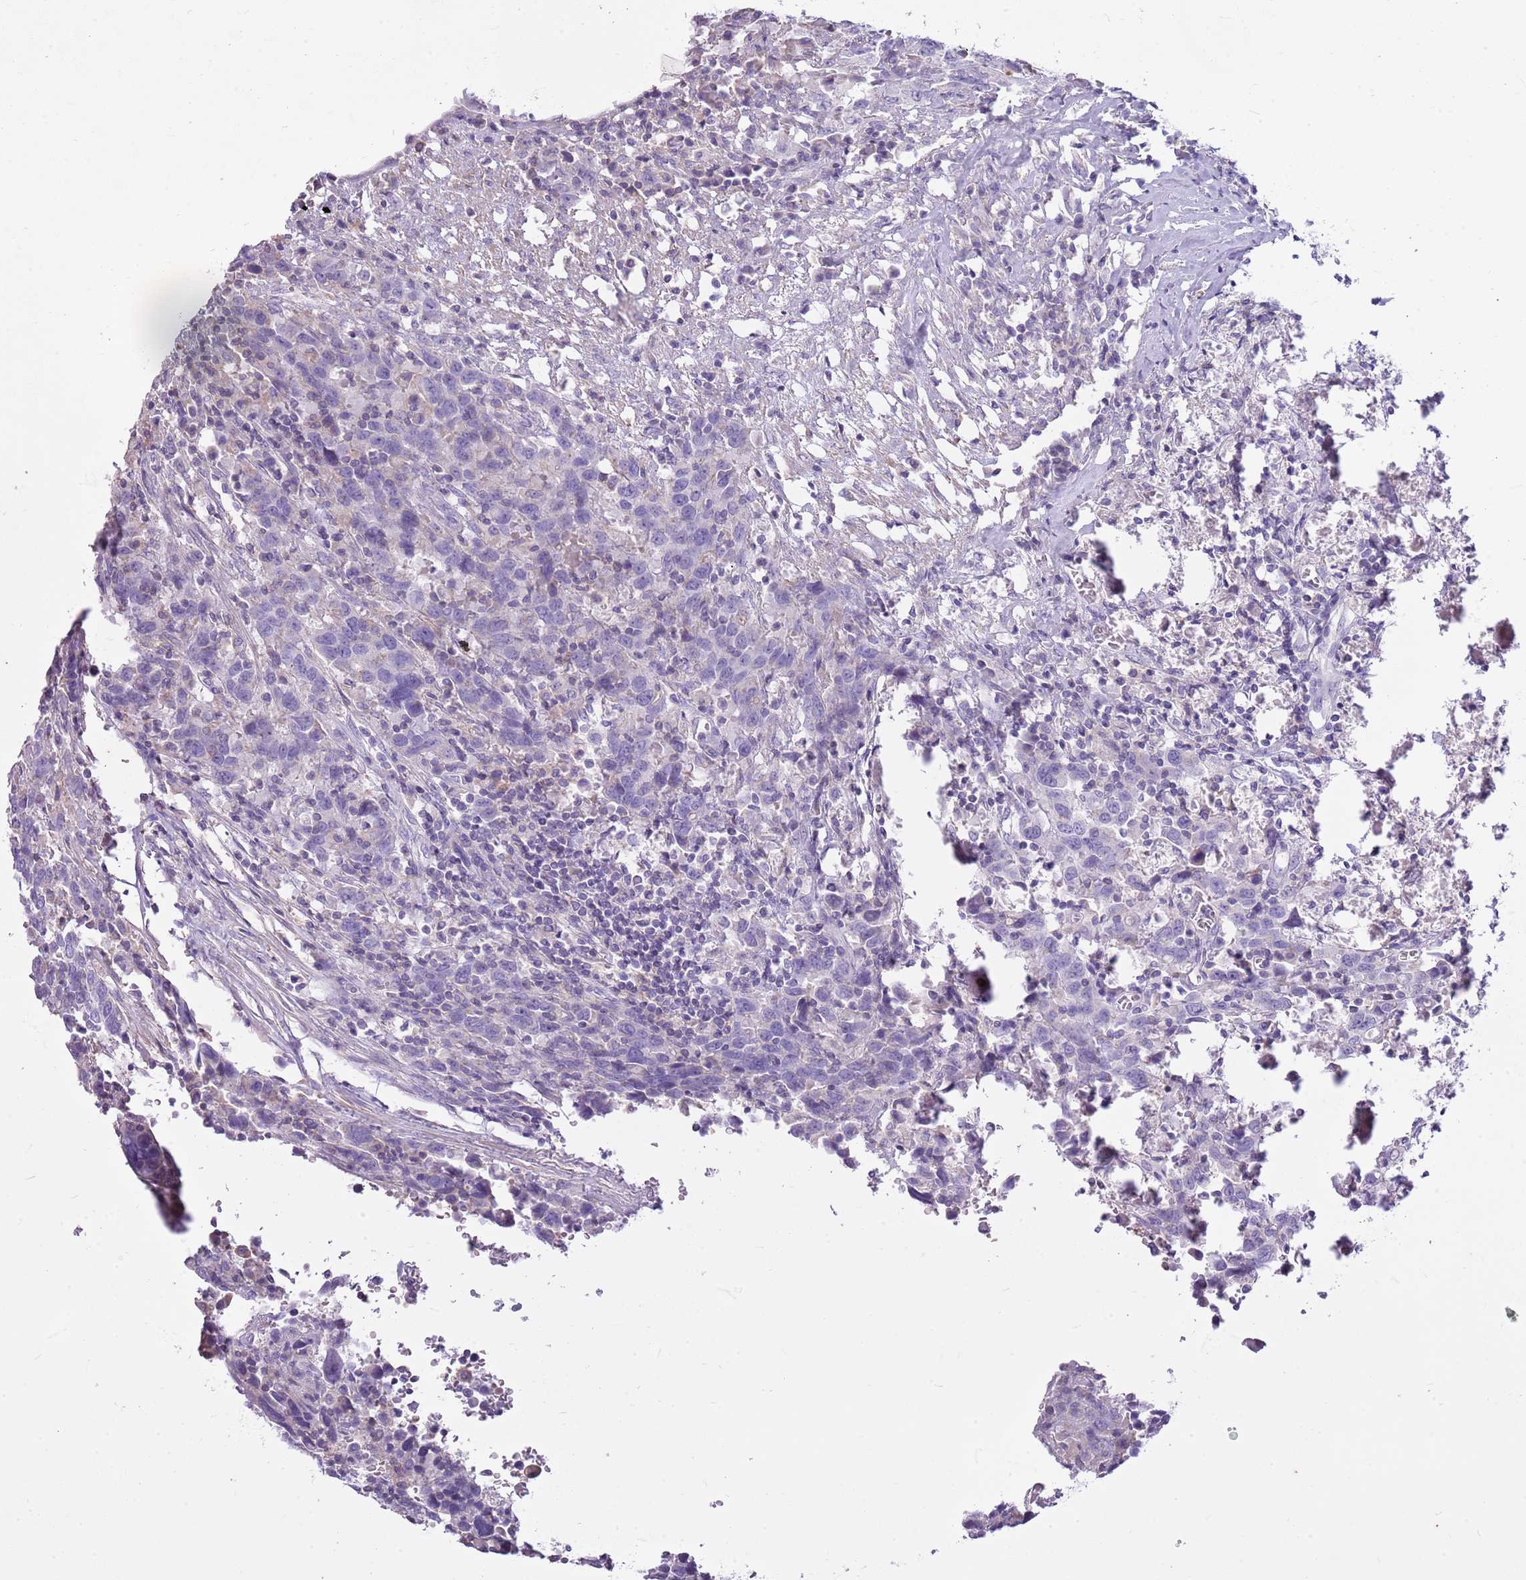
{"staining": {"intensity": "negative", "quantity": "none", "location": "none"}, "tissue": "urothelial cancer", "cell_type": "Tumor cells", "image_type": "cancer", "snomed": [{"axis": "morphology", "description": "Urothelial carcinoma, High grade"}, {"axis": "topography", "description": "Urinary bladder"}], "caption": "The histopathology image exhibits no staining of tumor cells in urothelial carcinoma (high-grade). Nuclei are stained in blue.", "gene": "CNPPD1", "patient": {"sex": "male", "age": 61}}